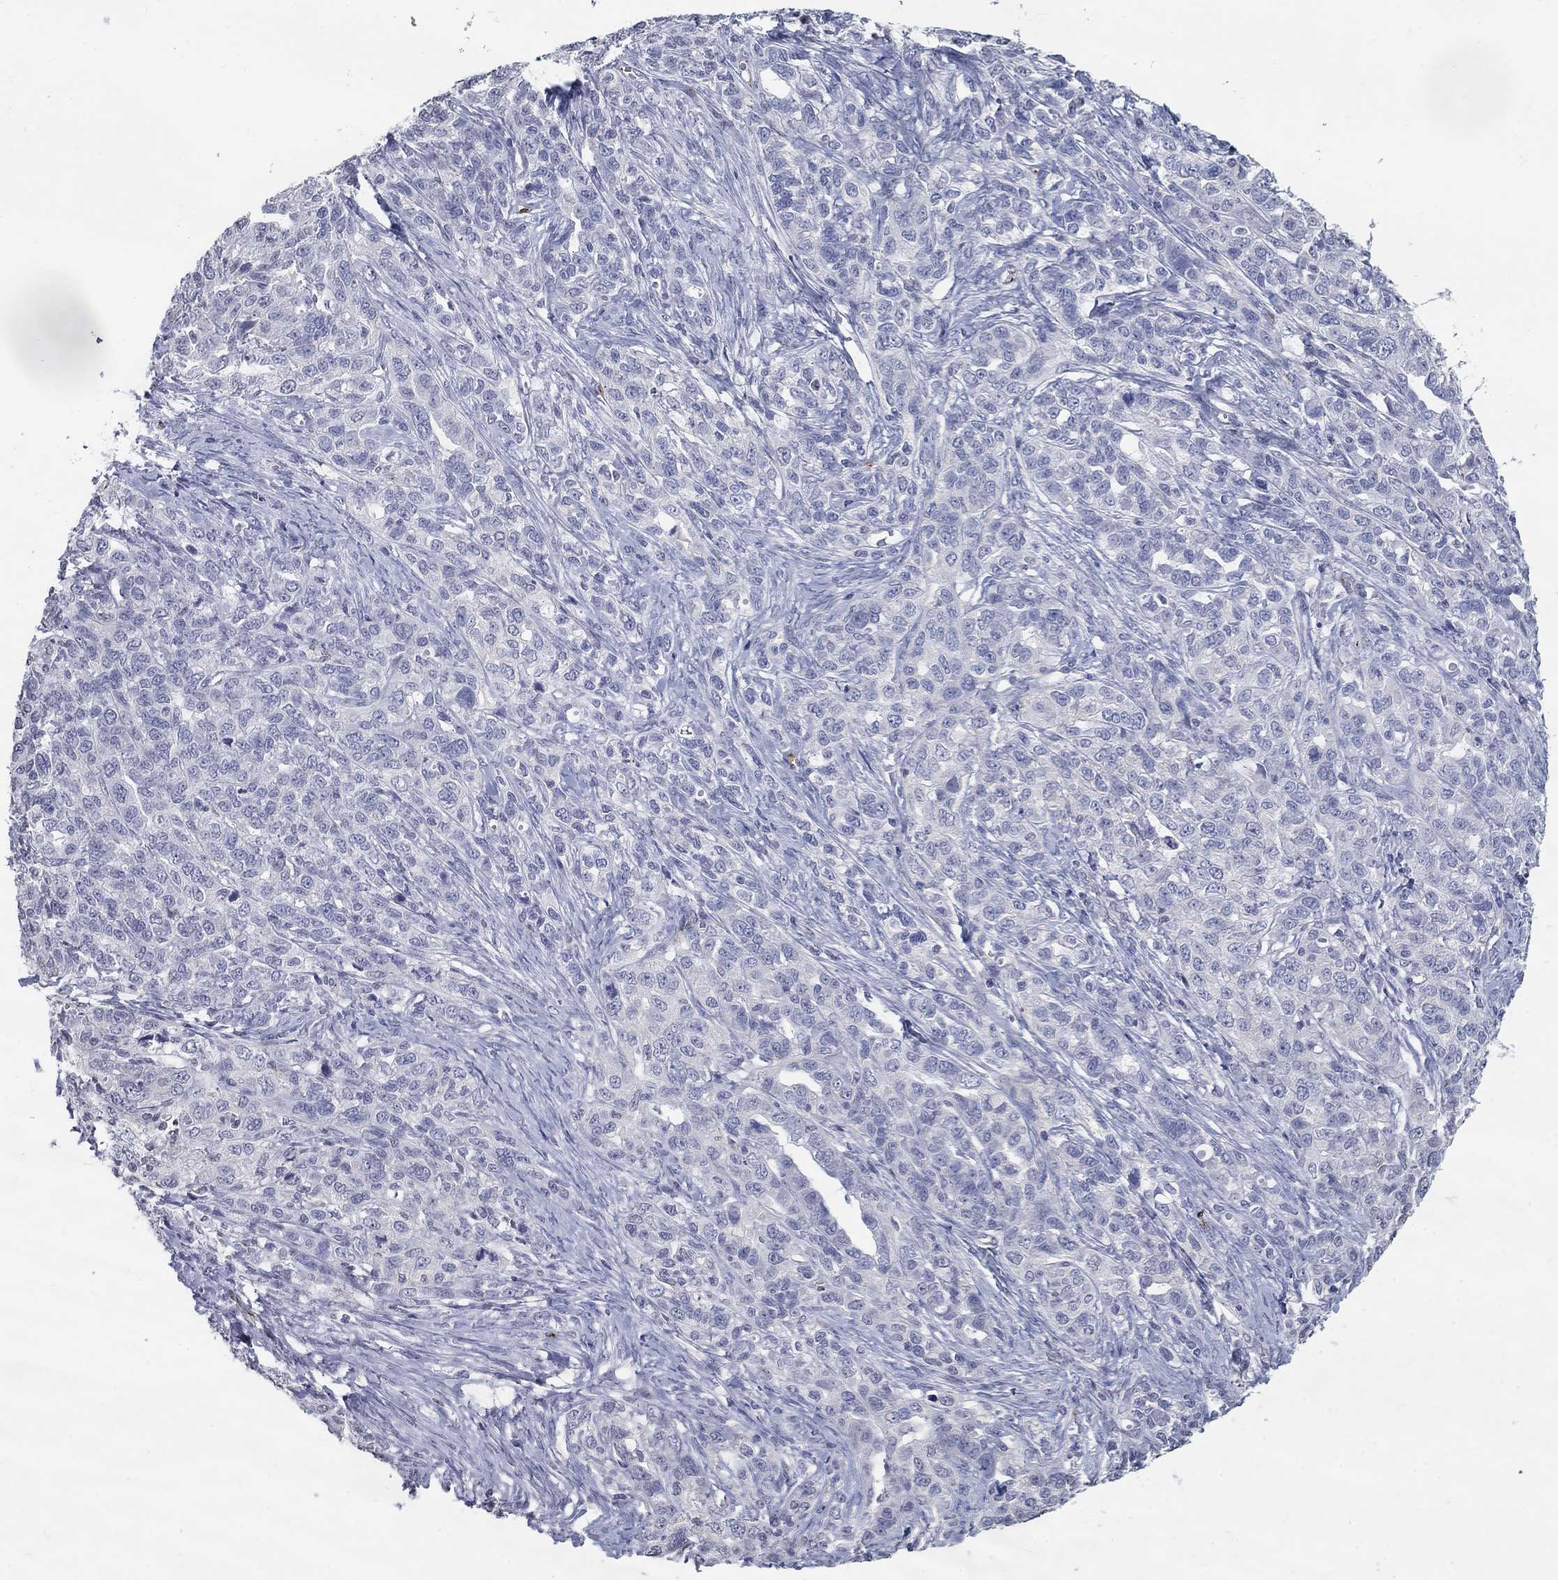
{"staining": {"intensity": "negative", "quantity": "none", "location": "none"}, "tissue": "ovarian cancer", "cell_type": "Tumor cells", "image_type": "cancer", "snomed": [{"axis": "morphology", "description": "Cystadenocarcinoma, serous, NOS"}, {"axis": "topography", "description": "Ovary"}], "caption": "Protein analysis of serous cystadenocarcinoma (ovarian) exhibits no significant expression in tumor cells.", "gene": "TINAG", "patient": {"sex": "female", "age": 71}}